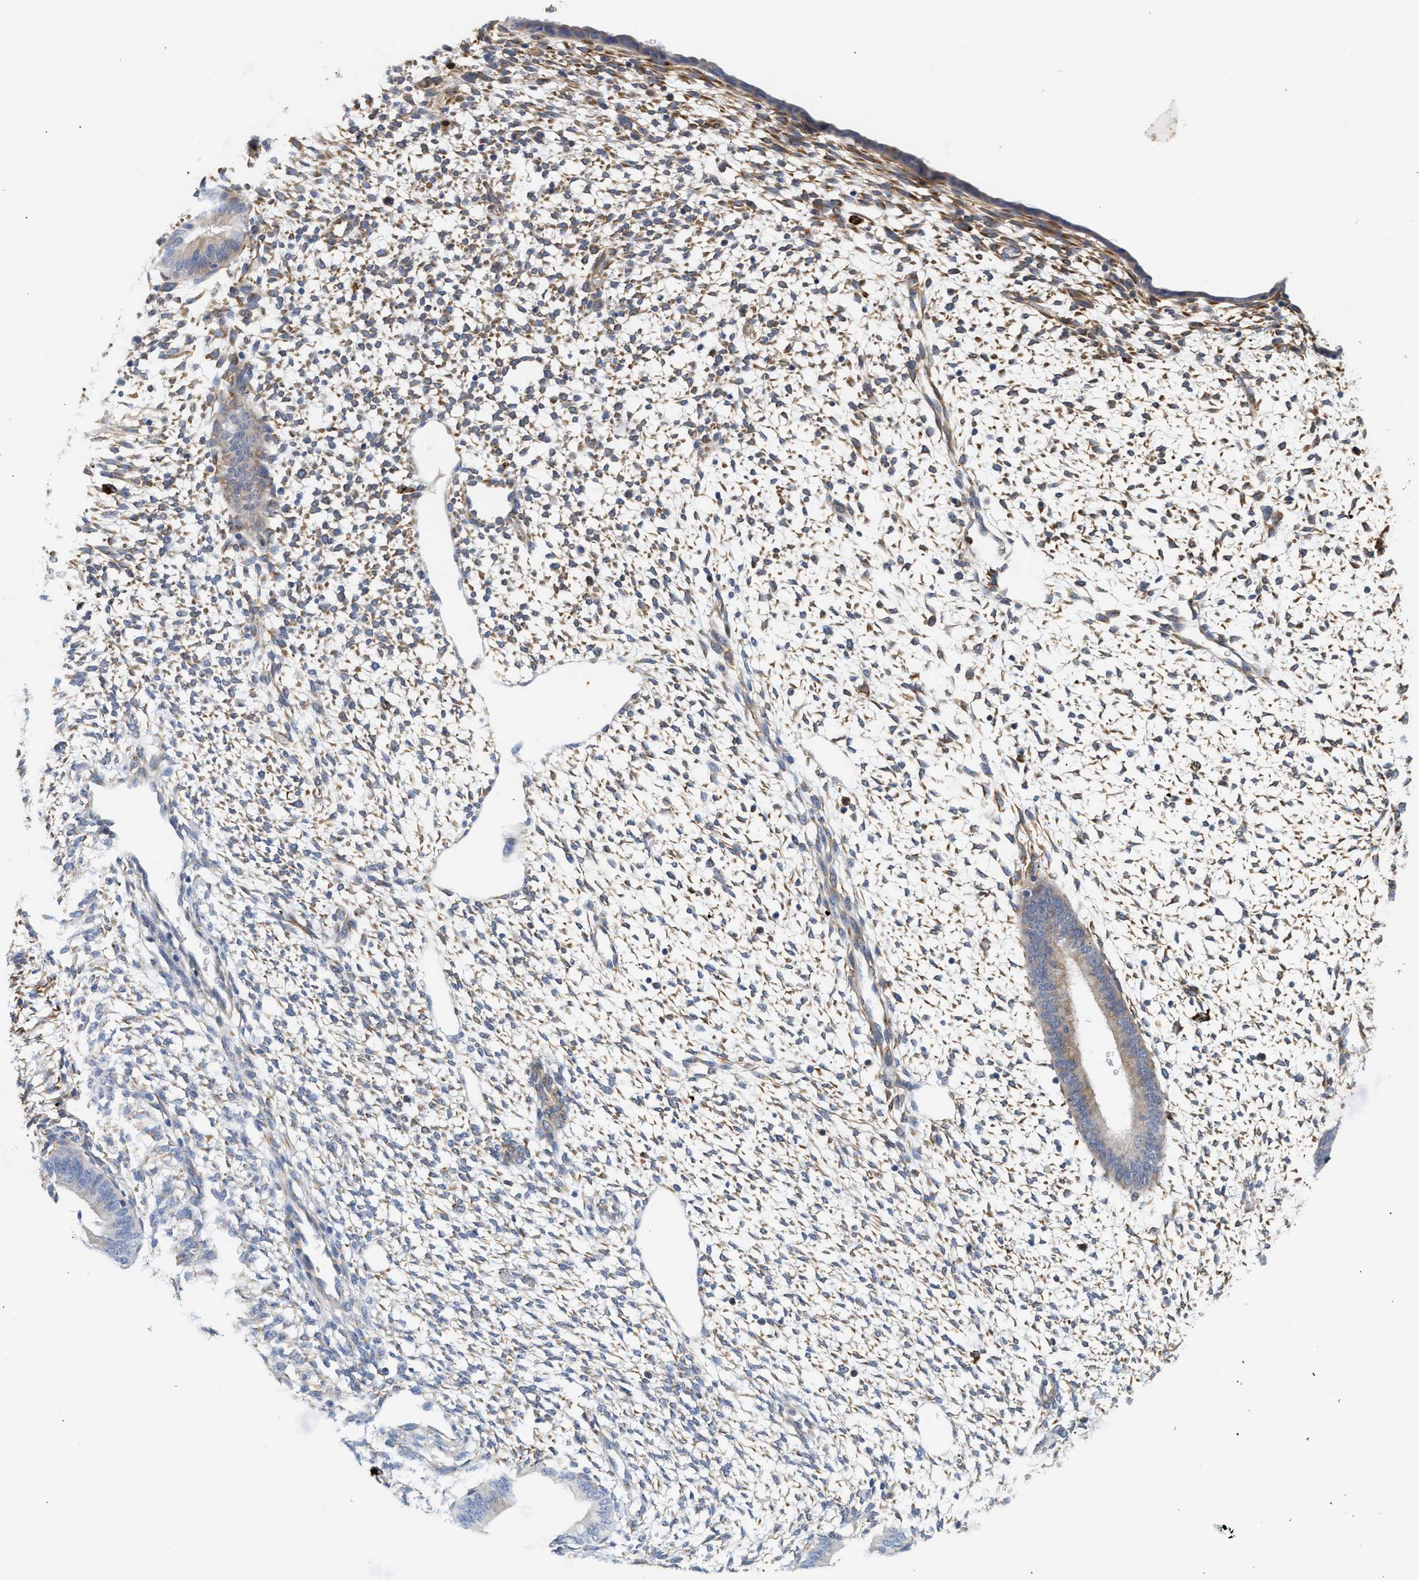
{"staining": {"intensity": "moderate", "quantity": "<25%", "location": "cytoplasmic/membranous"}, "tissue": "endometrium", "cell_type": "Cells in endometrial stroma", "image_type": "normal", "snomed": [{"axis": "morphology", "description": "Normal tissue, NOS"}, {"axis": "topography", "description": "Endometrium"}], "caption": "Immunohistochemistry (DAB) staining of unremarkable human endometrium displays moderate cytoplasmic/membranous protein expression in about <25% of cells in endometrial stroma. Using DAB (3,3'-diaminobenzidine) (brown) and hematoxylin (blue) stains, captured at high magnification using brightfield microscopy.", "gene": "PLCD1", "patient": {"sex": "female", "age": 46}}